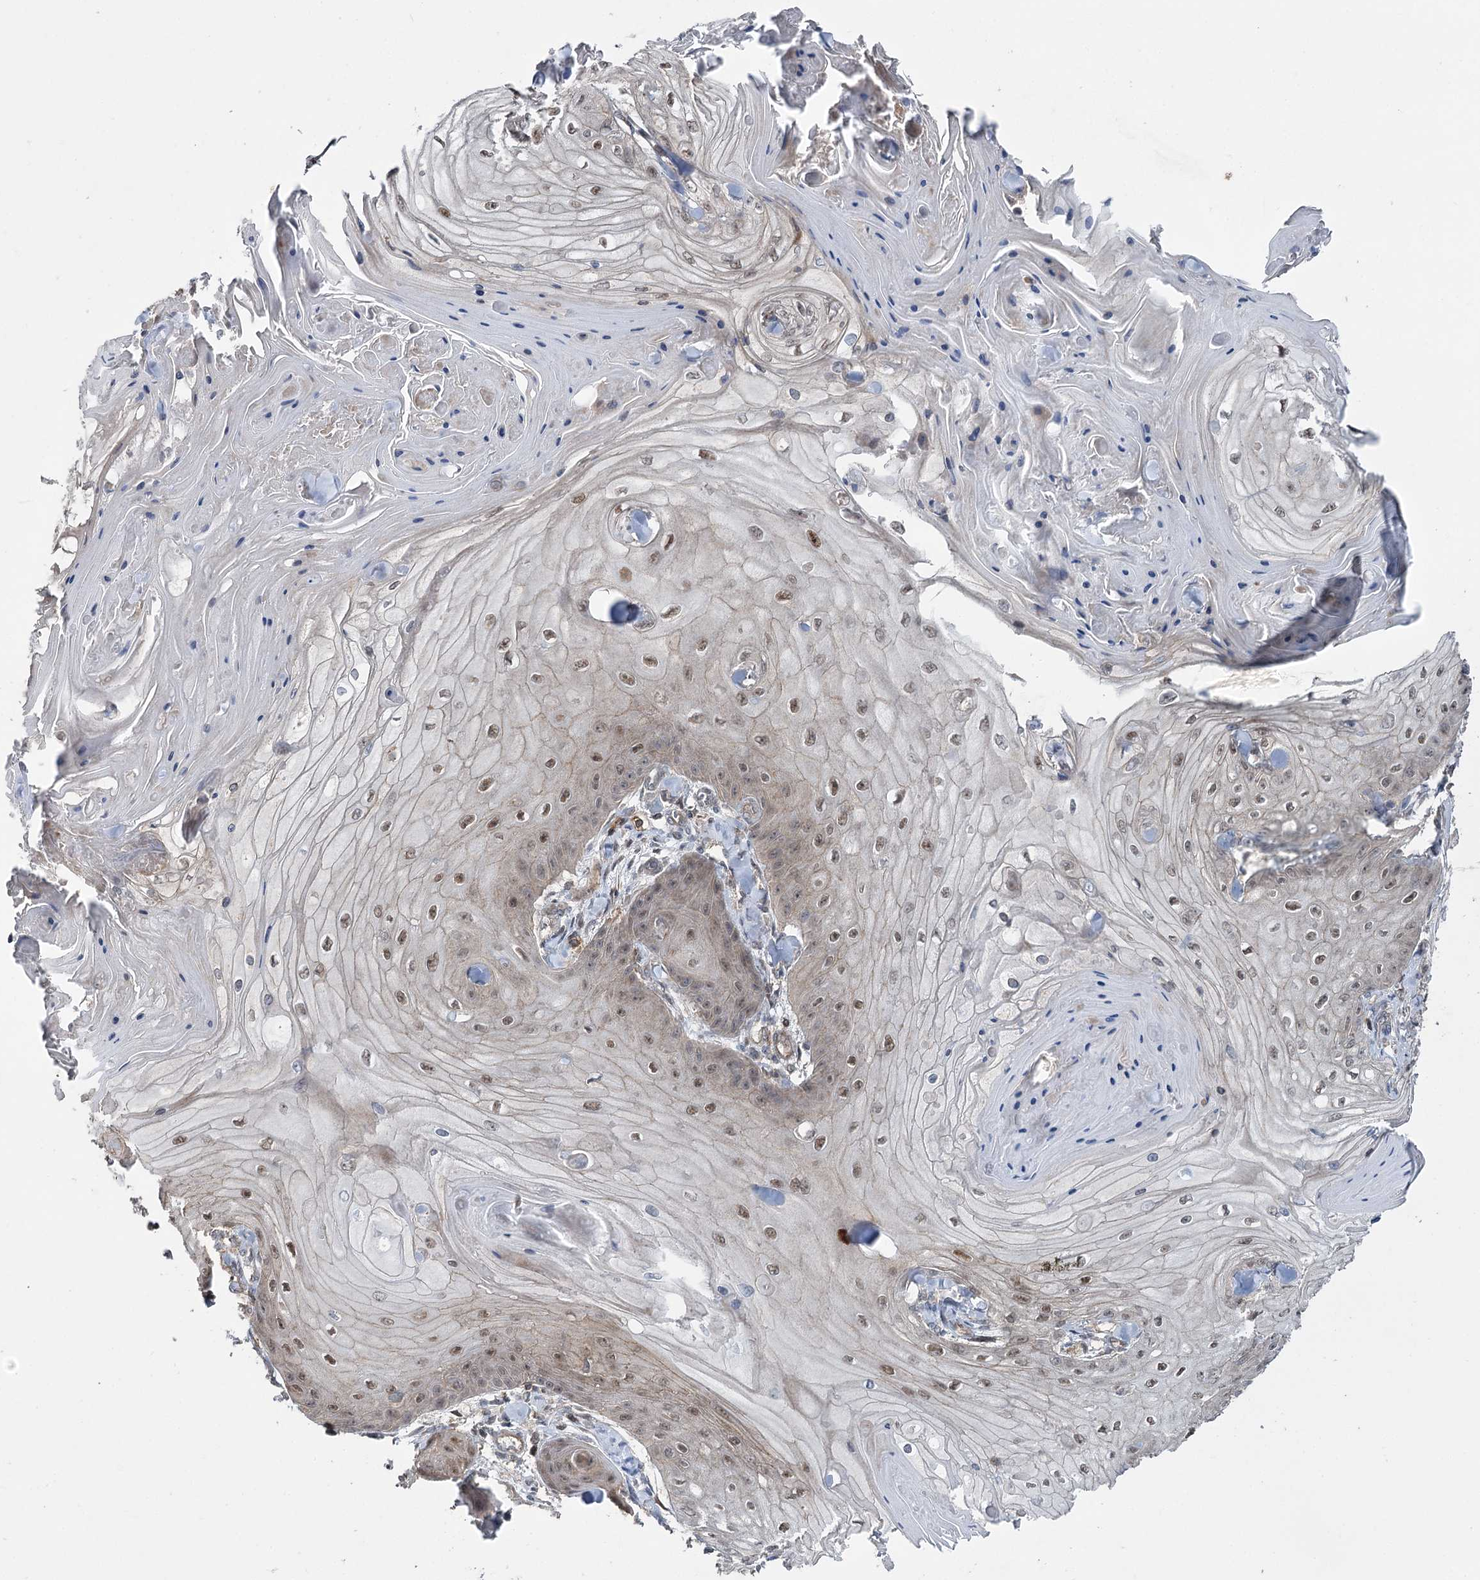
{"staining": {"intensity": "weak", "quantity": "25%-75%", "location": "nuclear"}, "tissue": "skin cancer", "cell_type": "Tumor cells", "image_type": "cancer", "snomed": [{"axis": "morphology", "description": "Squamous cell carcinoma, NOS"}, {"axis": "topography", "description": "Skin"}], "caption": "Protein expression analysis of human skin squamous cell carcinoma reveals weak nuclear positivity in about 25%-75% of tumor cells.", "gene": "STX6", "patient": {"sex": "male", "age": 74}}